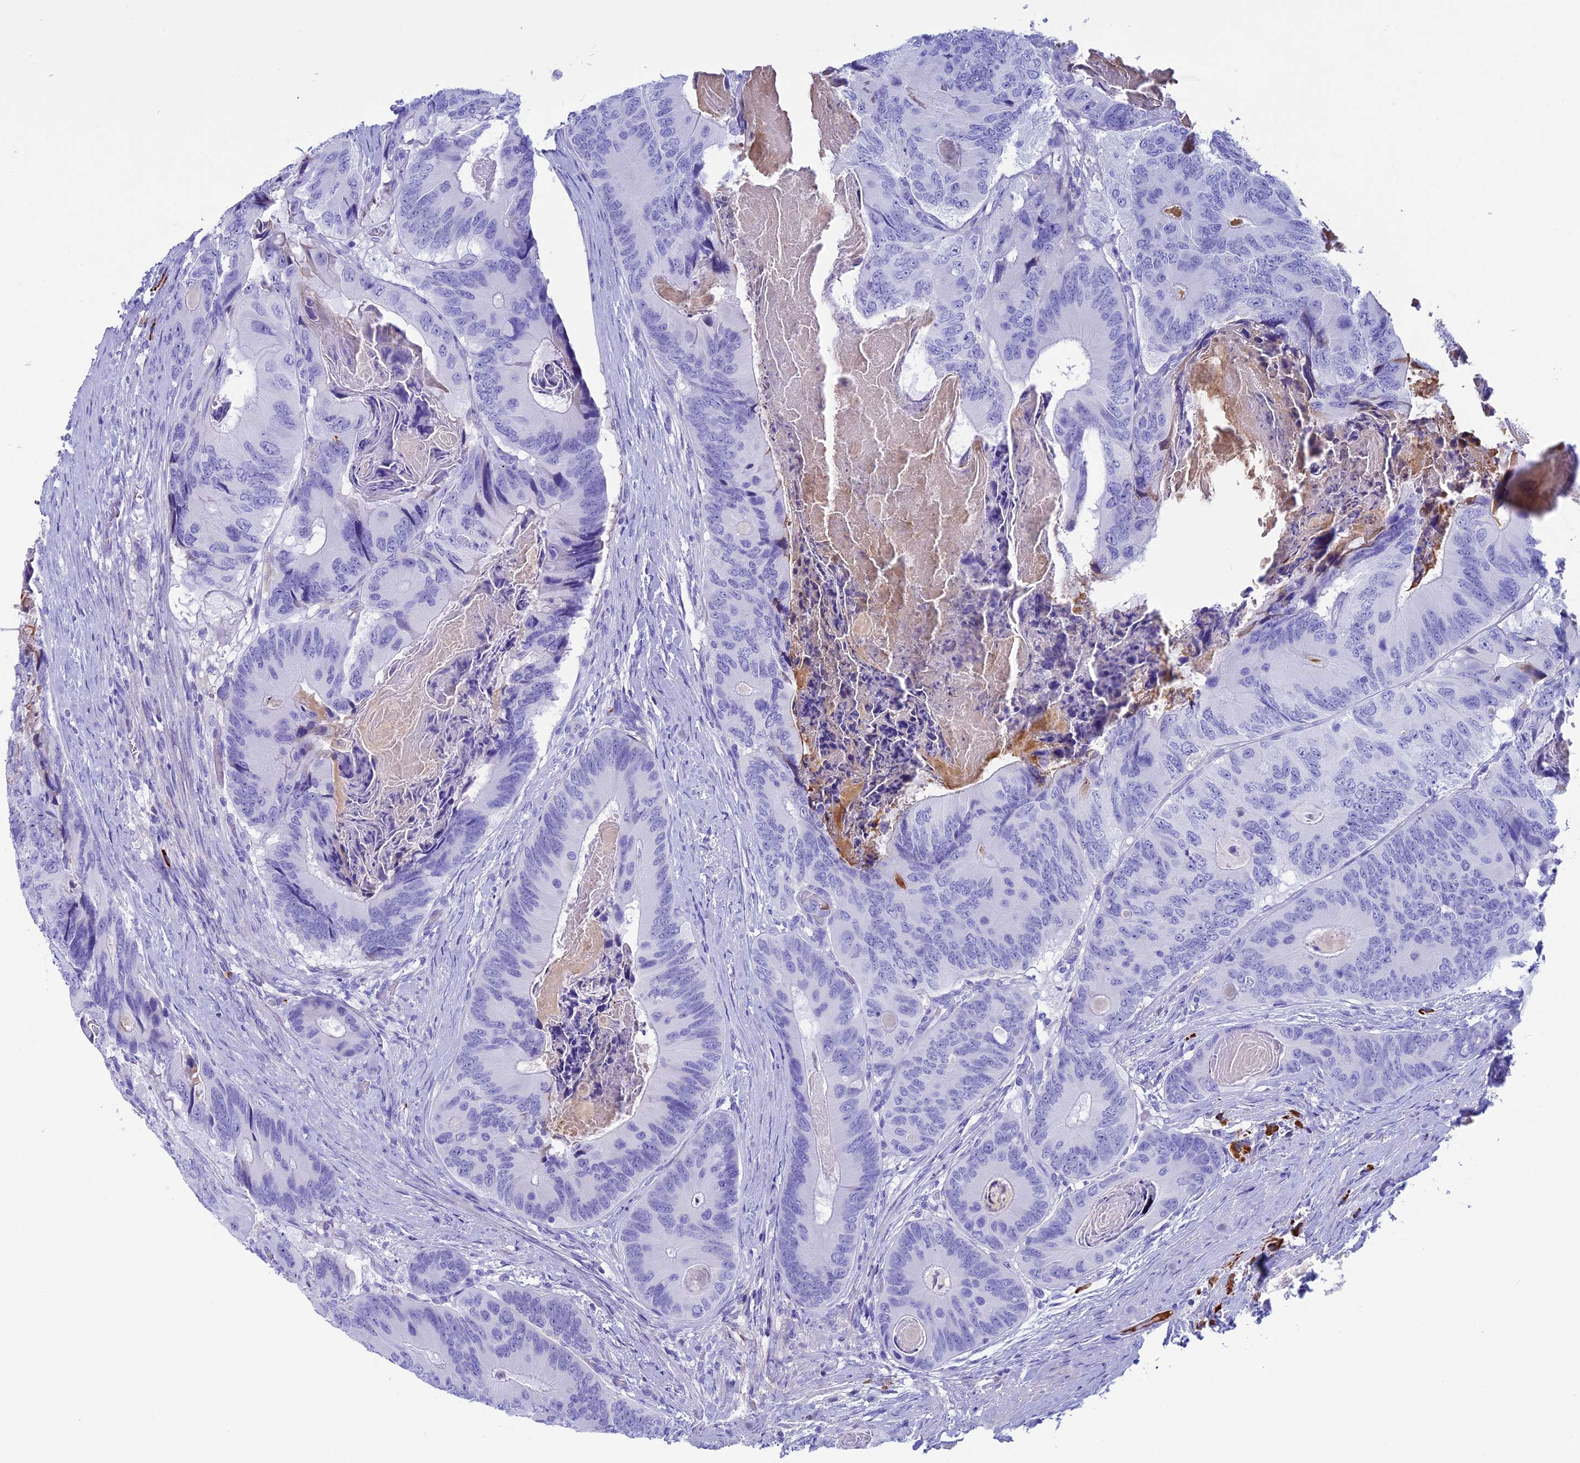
{"staining": {"intensity": "negative", "quantity": "none", "location": "none"}, "tissue": "colorectal cancer", "cell_type": "Tumor cells", "image_type": "cancer", "snomed": [{"axis": "morphology", "description": "Adenocarcinoma, NOS"}, {"axis": "topography", "description": "Colon"}], "caption": "DAB (3,3'-diaminobenzidine) immunohistochemical staining of human adenocarcinoma (colorectal) reveals no significant positivity in tumor cells.", "gene": "IGSF6", "patient": {"sex": "male", "age": 84}}